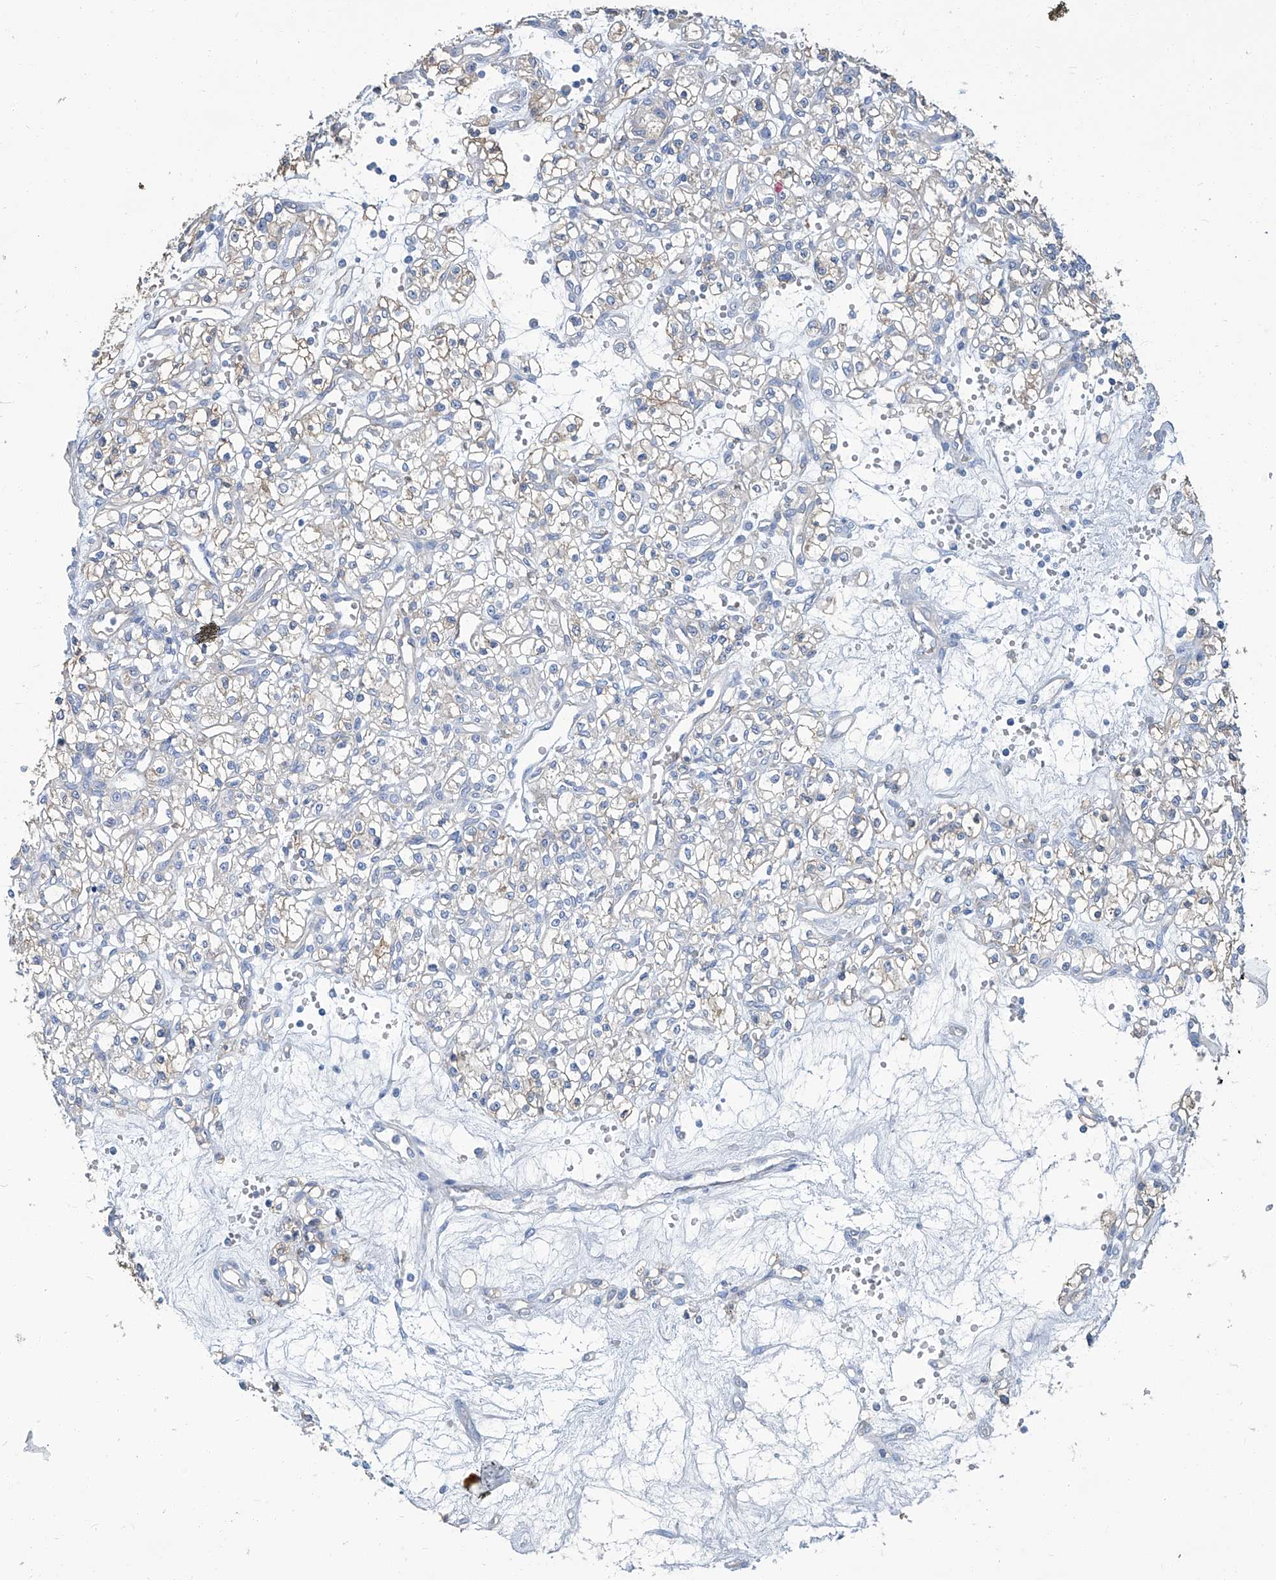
{"staining": {"intensity": "weak", "quantity": "<25%", "location": "cytoplasmic/membranous"}, "tissue": "renal cancer", "cell_type": "Tumor cells", "image_type": "cancer", "snomed": [{"axis": "morphology", "description": "Adenocarcinoma, NOS"}, {"axis": "topography", "description": "Kidney"}], "caption": "Immunohistochemistry (IHC) micrograph of neoplastic tissue: human renal adenocarcinoma stained with DAB reveals no significant protein positivity in tumor cells.", "gene": "PFKL", "patient": {"sex": "female", "age": 59}}